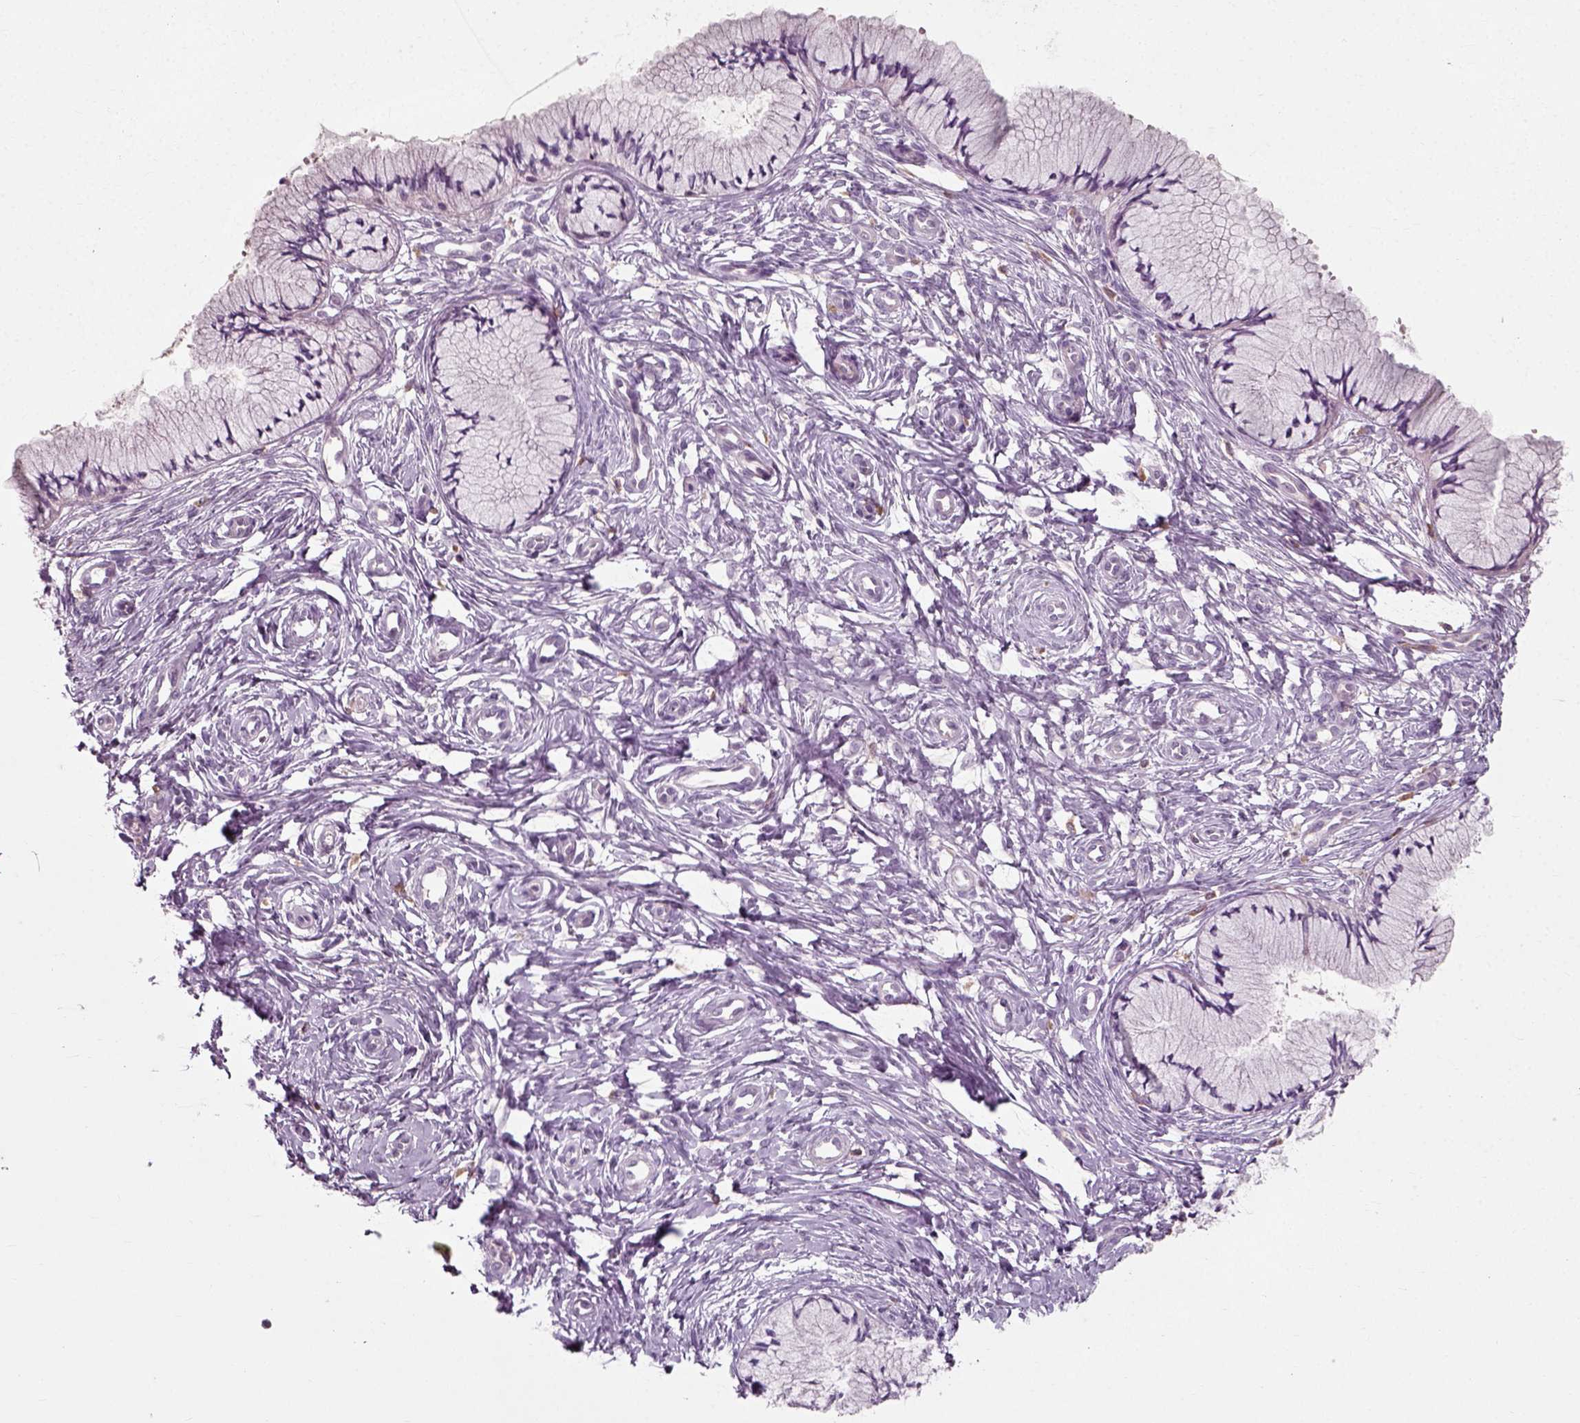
{"staining": {"intensity": "negative", "quantity": "none", "location": "none"}, "tissue": "cervix", "cell_type": "Glandular cells", "image_type": "normal", "snomed": [{"axis": "morphology", "description": "Normal tissue, NOS"}, {"axis": "topography", "description": "Cervix"}], "caption": "A high-resolution image shows immunohistochemistry staining of normal cervix, which exhibits no significant expression in glandular cells.", "gene": "RND2", "patient": {"sex": "female", "age": 37}}